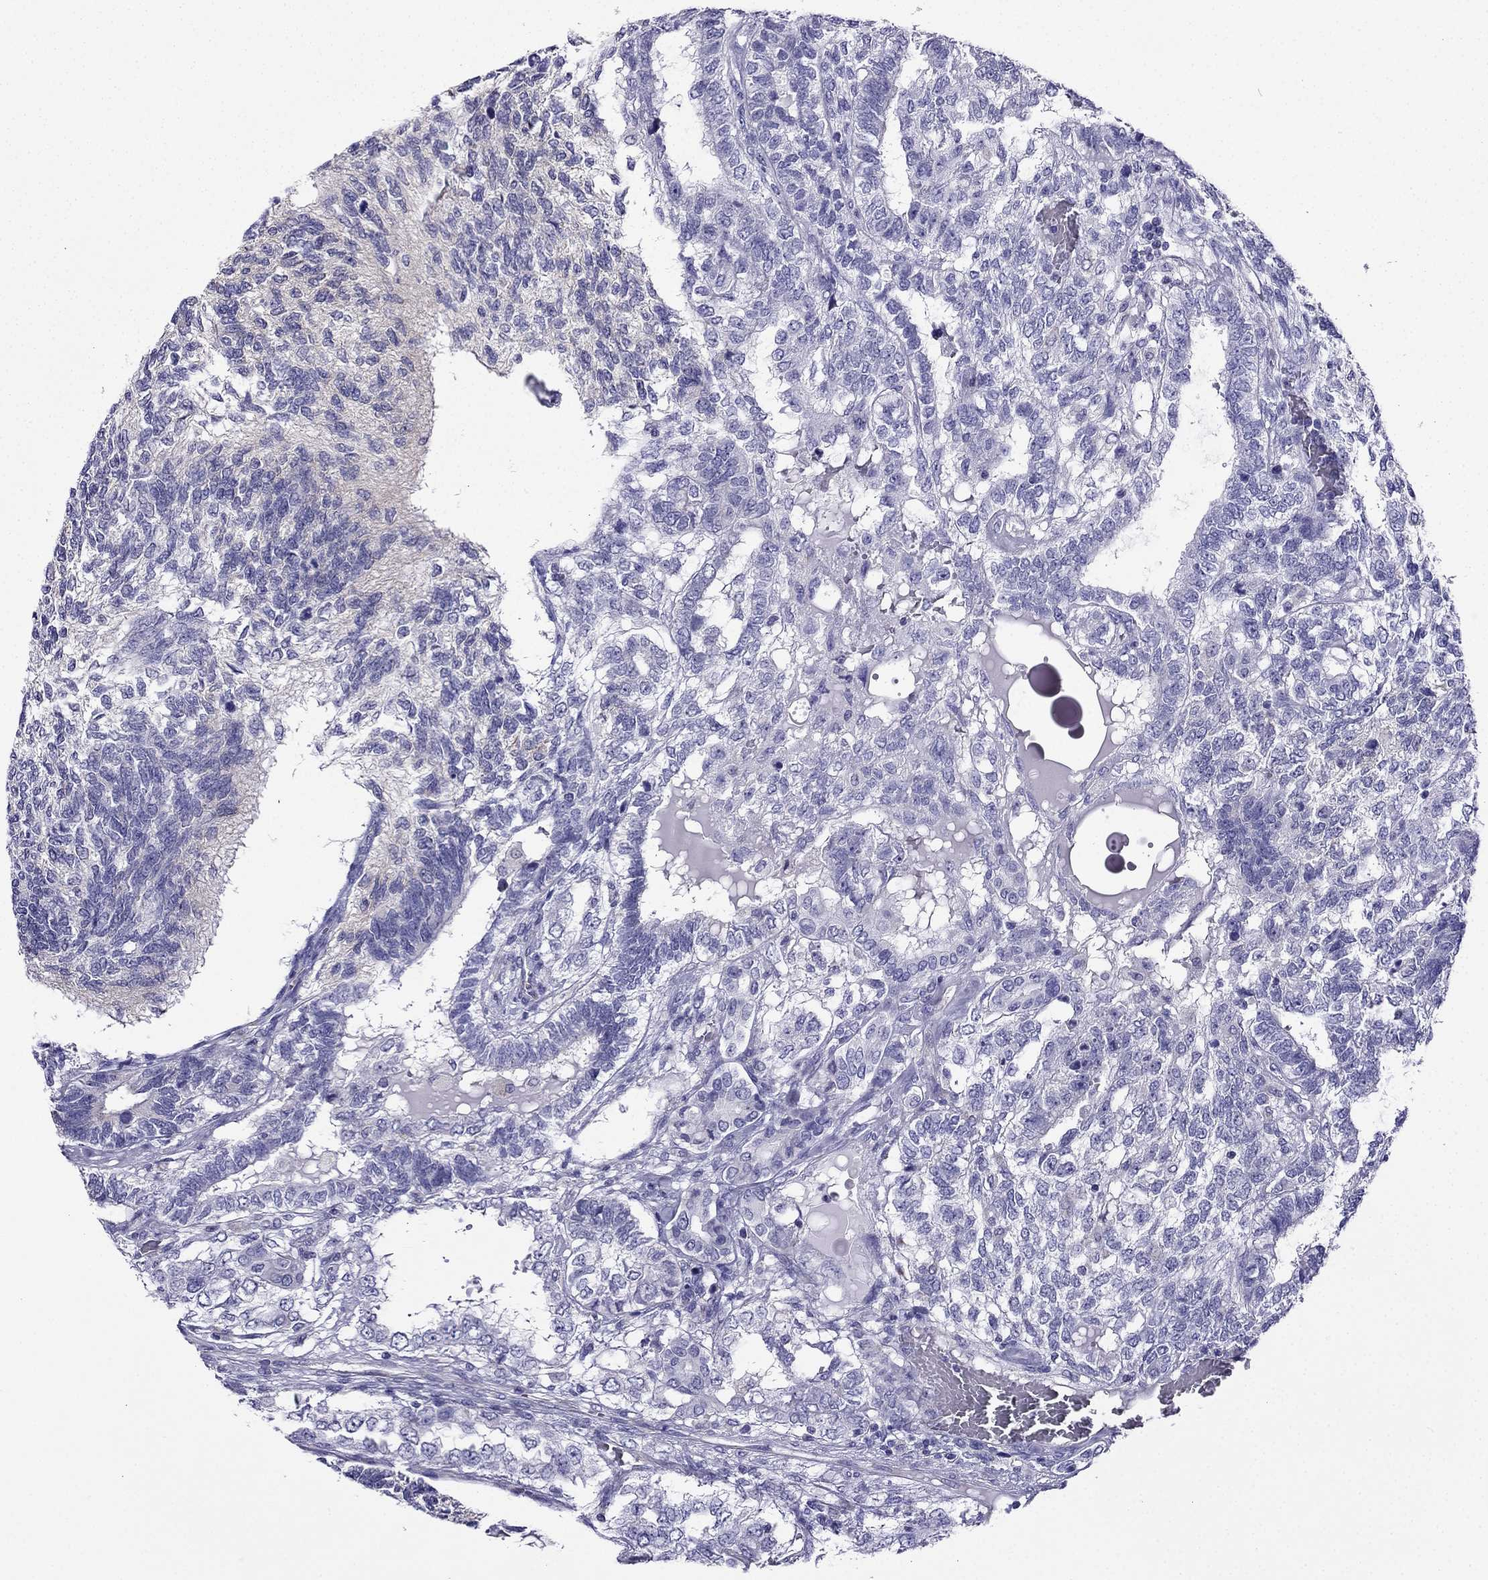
{"staining": {"intensity": "negative", "quantity": "none", "location": "none"}, "tissue": "testis cancer", "cell_type": "Tumor cells", "image_type": "cancer", "snomed": [{"axis": "morphology", "description": "Seminoma, NOS"}, {"axis": "morphology", "description": "Carcinoma, Embryonal, NOS"}, {"axis": "topography", "description": "Testis"}], "caption": "Photomicrograph shows no significant protein positivity in tumor cells of testis seminoma. The staining was performed using DAB to visualize the protein expression in brown, while the nuclei were stained in blue with hematoxylin (Magnification: 20x).", "gene": "KIF5A", "patient": {"sex": "male", "age": 41}}